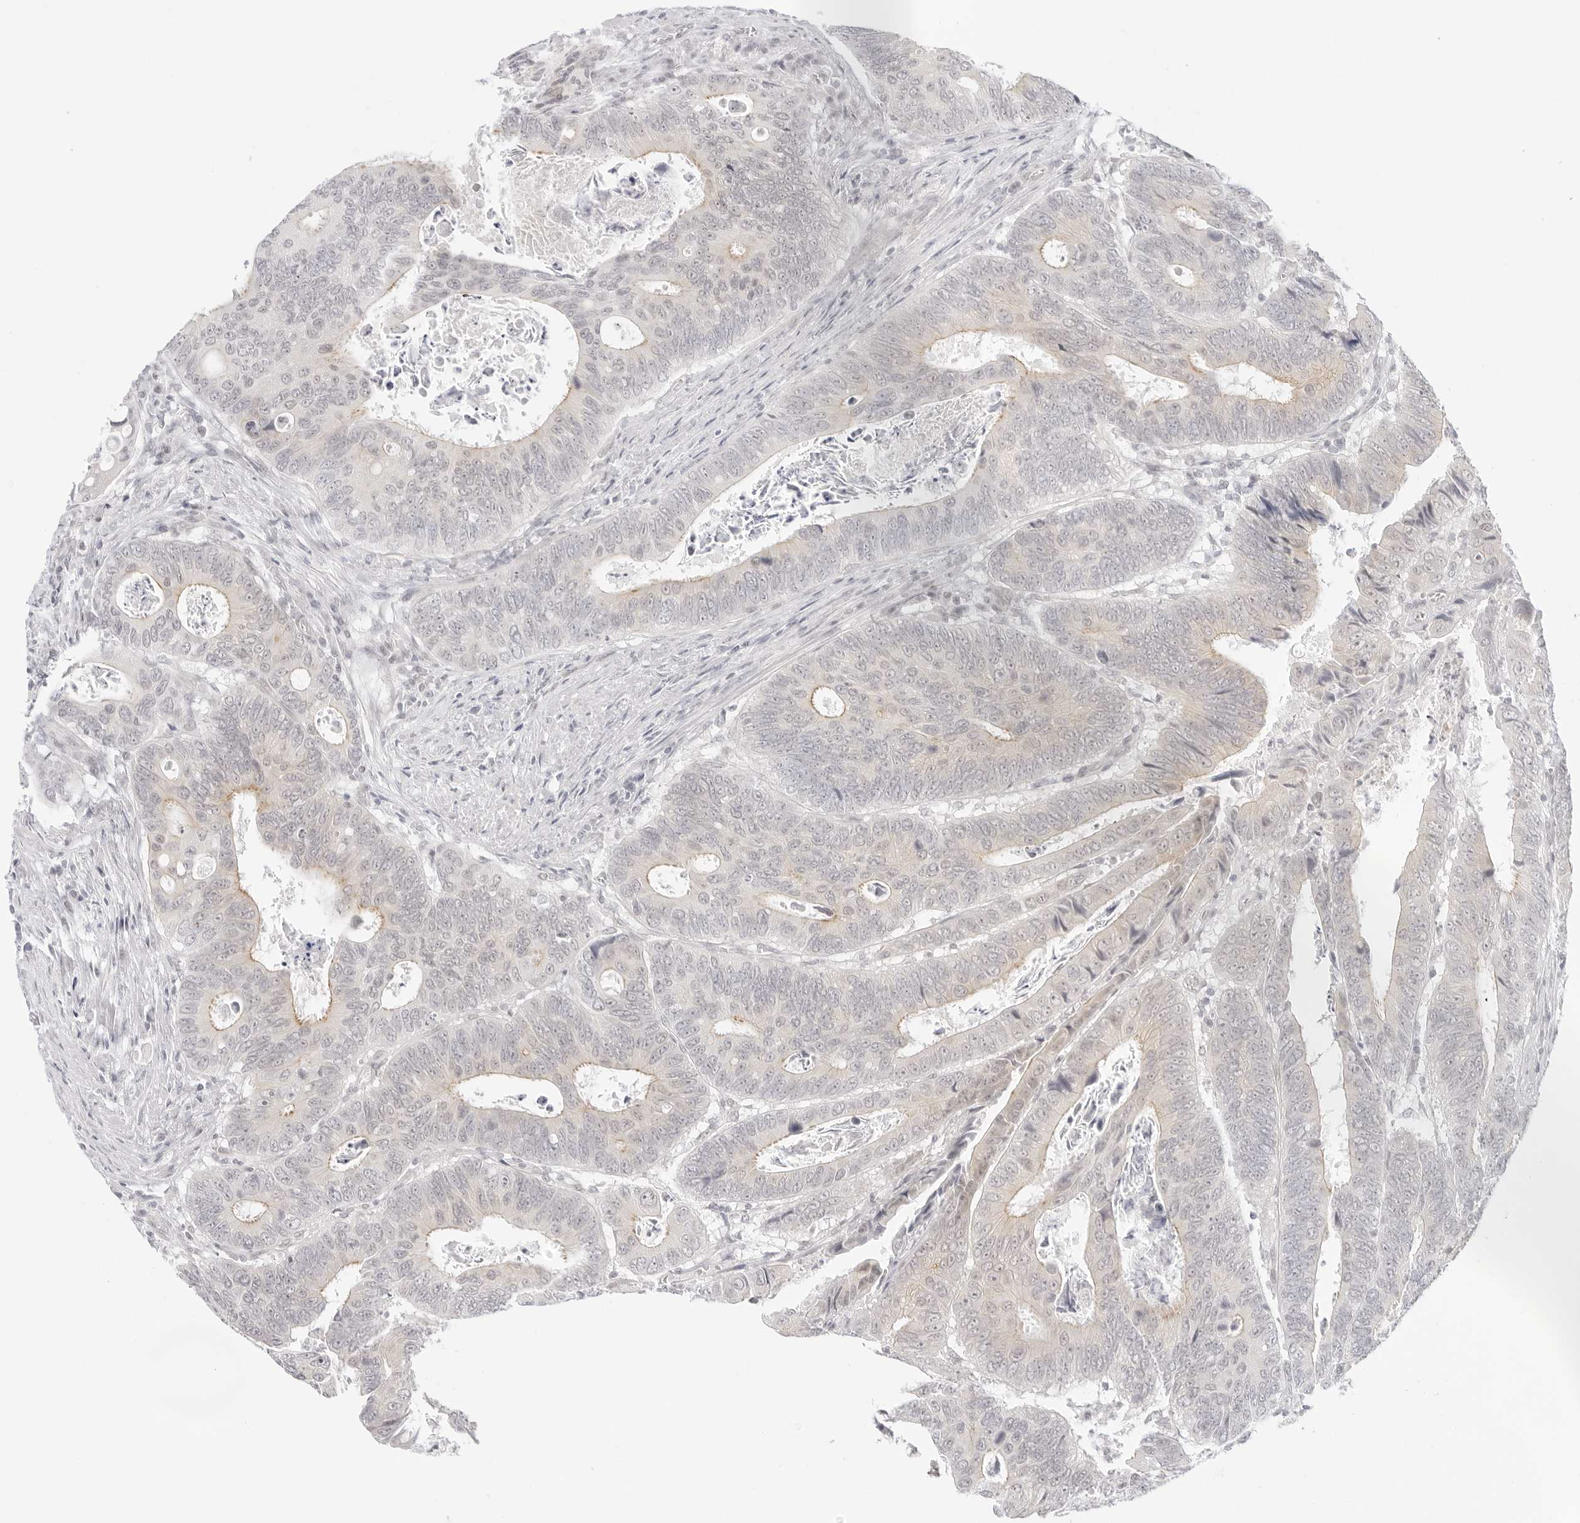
{"staining": {"intensity": "weak", "quantity": "<25%", "location": "cytoplasmic/membranous"}, "tissue": "colorectal cancer", "cell_type": "Tumor cells", "image_type": "cancer", "snomed": [{"axis": "morphology", "description": "Adenocarcinoma, NOS"}, {"axis": "topography", "description": "Colon"}], "caption": "This is a histopathology image of IHC staining of adenocarcinoma (colorectal), which shows no staining in tumor cells.", "gene": "MED18", "patient": {"sex": "male", "age": 72}}